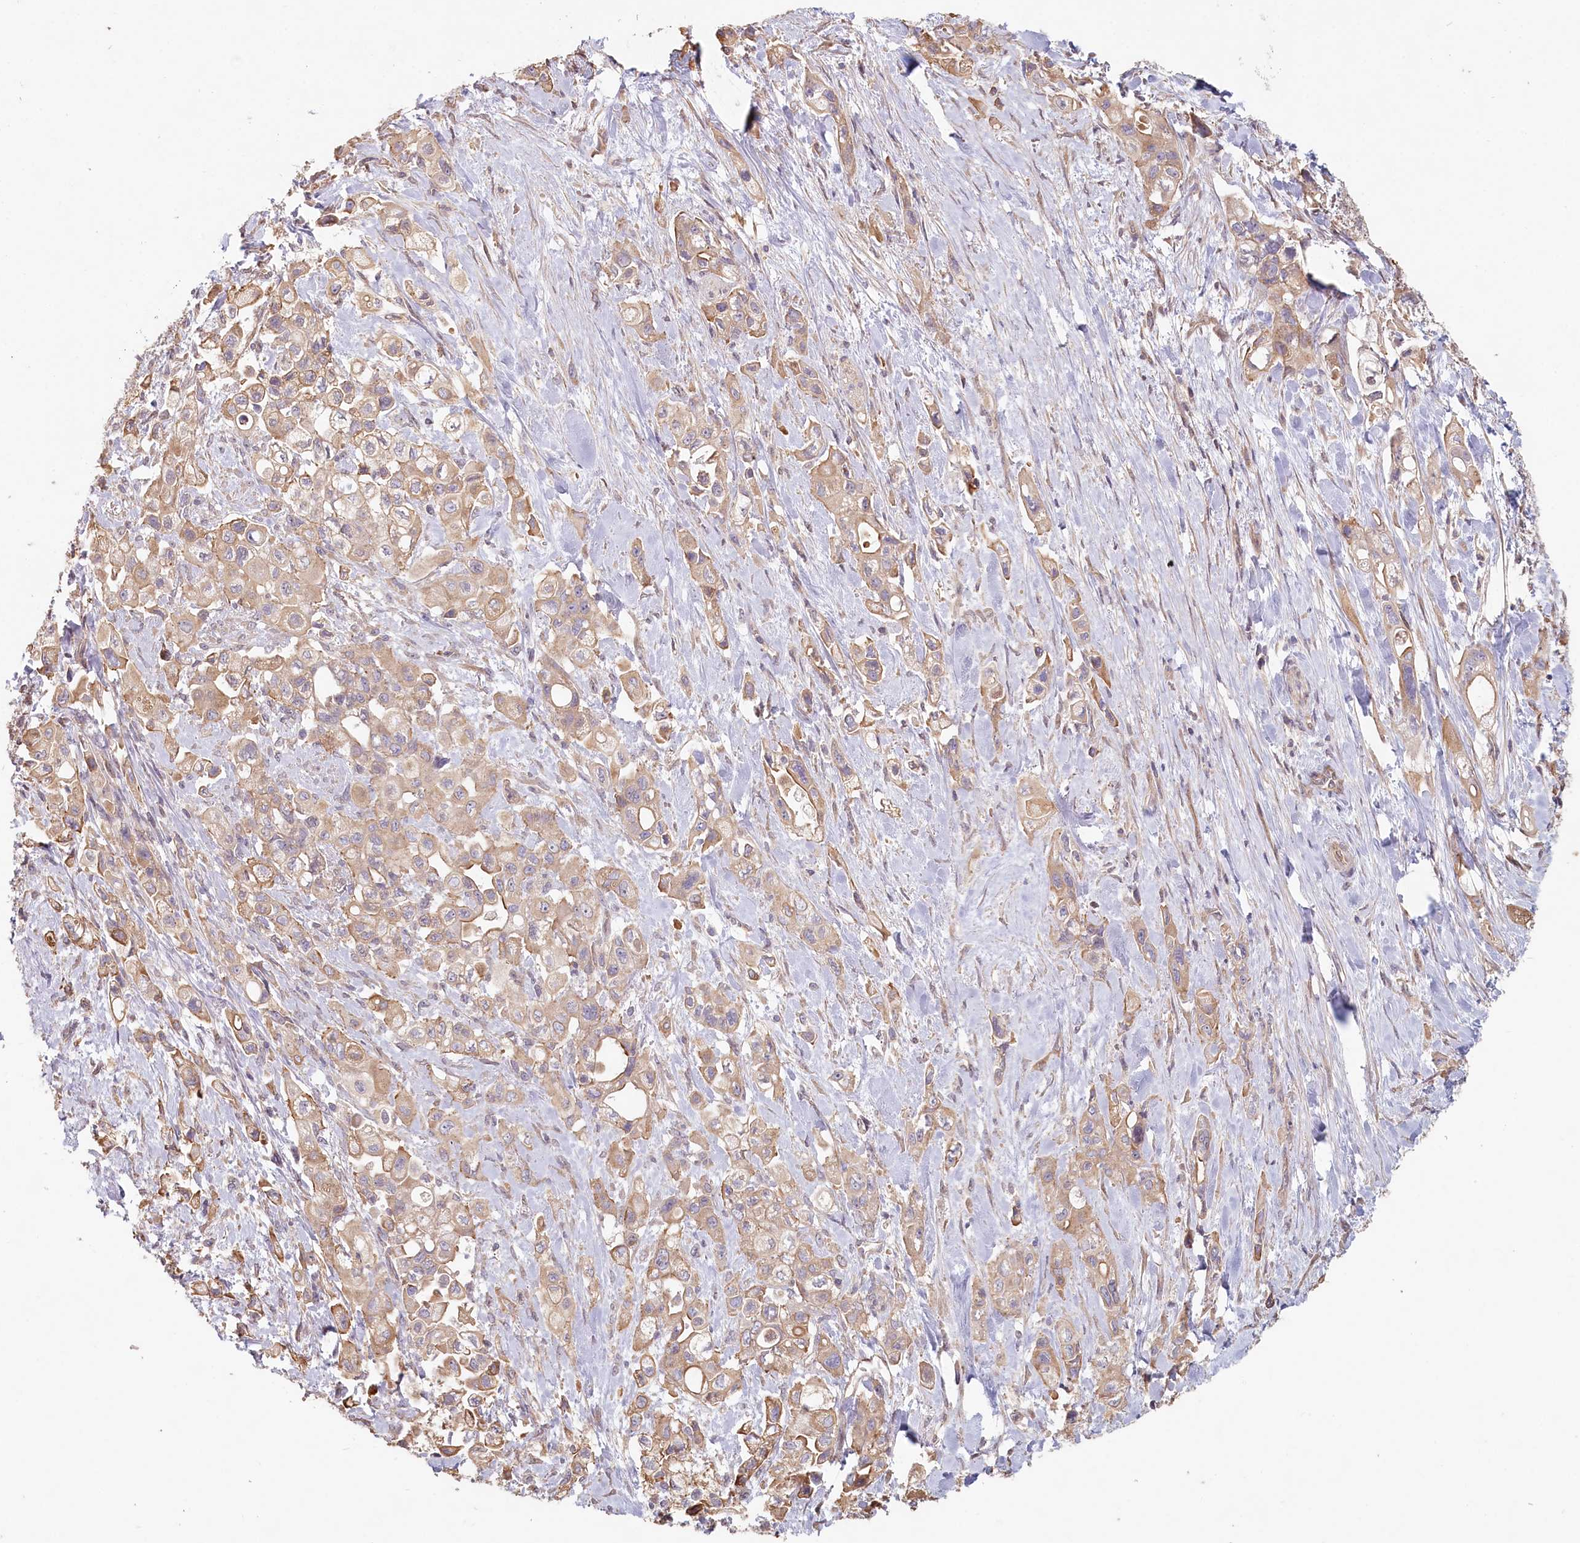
{"staining": {"intensity": "moderate", "quantity": "25%-75%", "location": "cytoplasmic/membranous"}, "tissue": "pancreatic cancer", "cell_type": "Tumor cells", "image_type": "cancer", "snomed": [{"axis": "morphology", "description": "Adenocarcinoma, NOS"}, {"axis": "topography", "description": "Pancreas"}], "caption": "Immunohistochemistry (IHC) (DAB) staining of human pancreatic cancer displays moderate cytoplasmic/membranous protein staining in about 25%-75% of tumor cells.", "gene": "TCHP", "patient": {"sex": "female", "age": 66}}